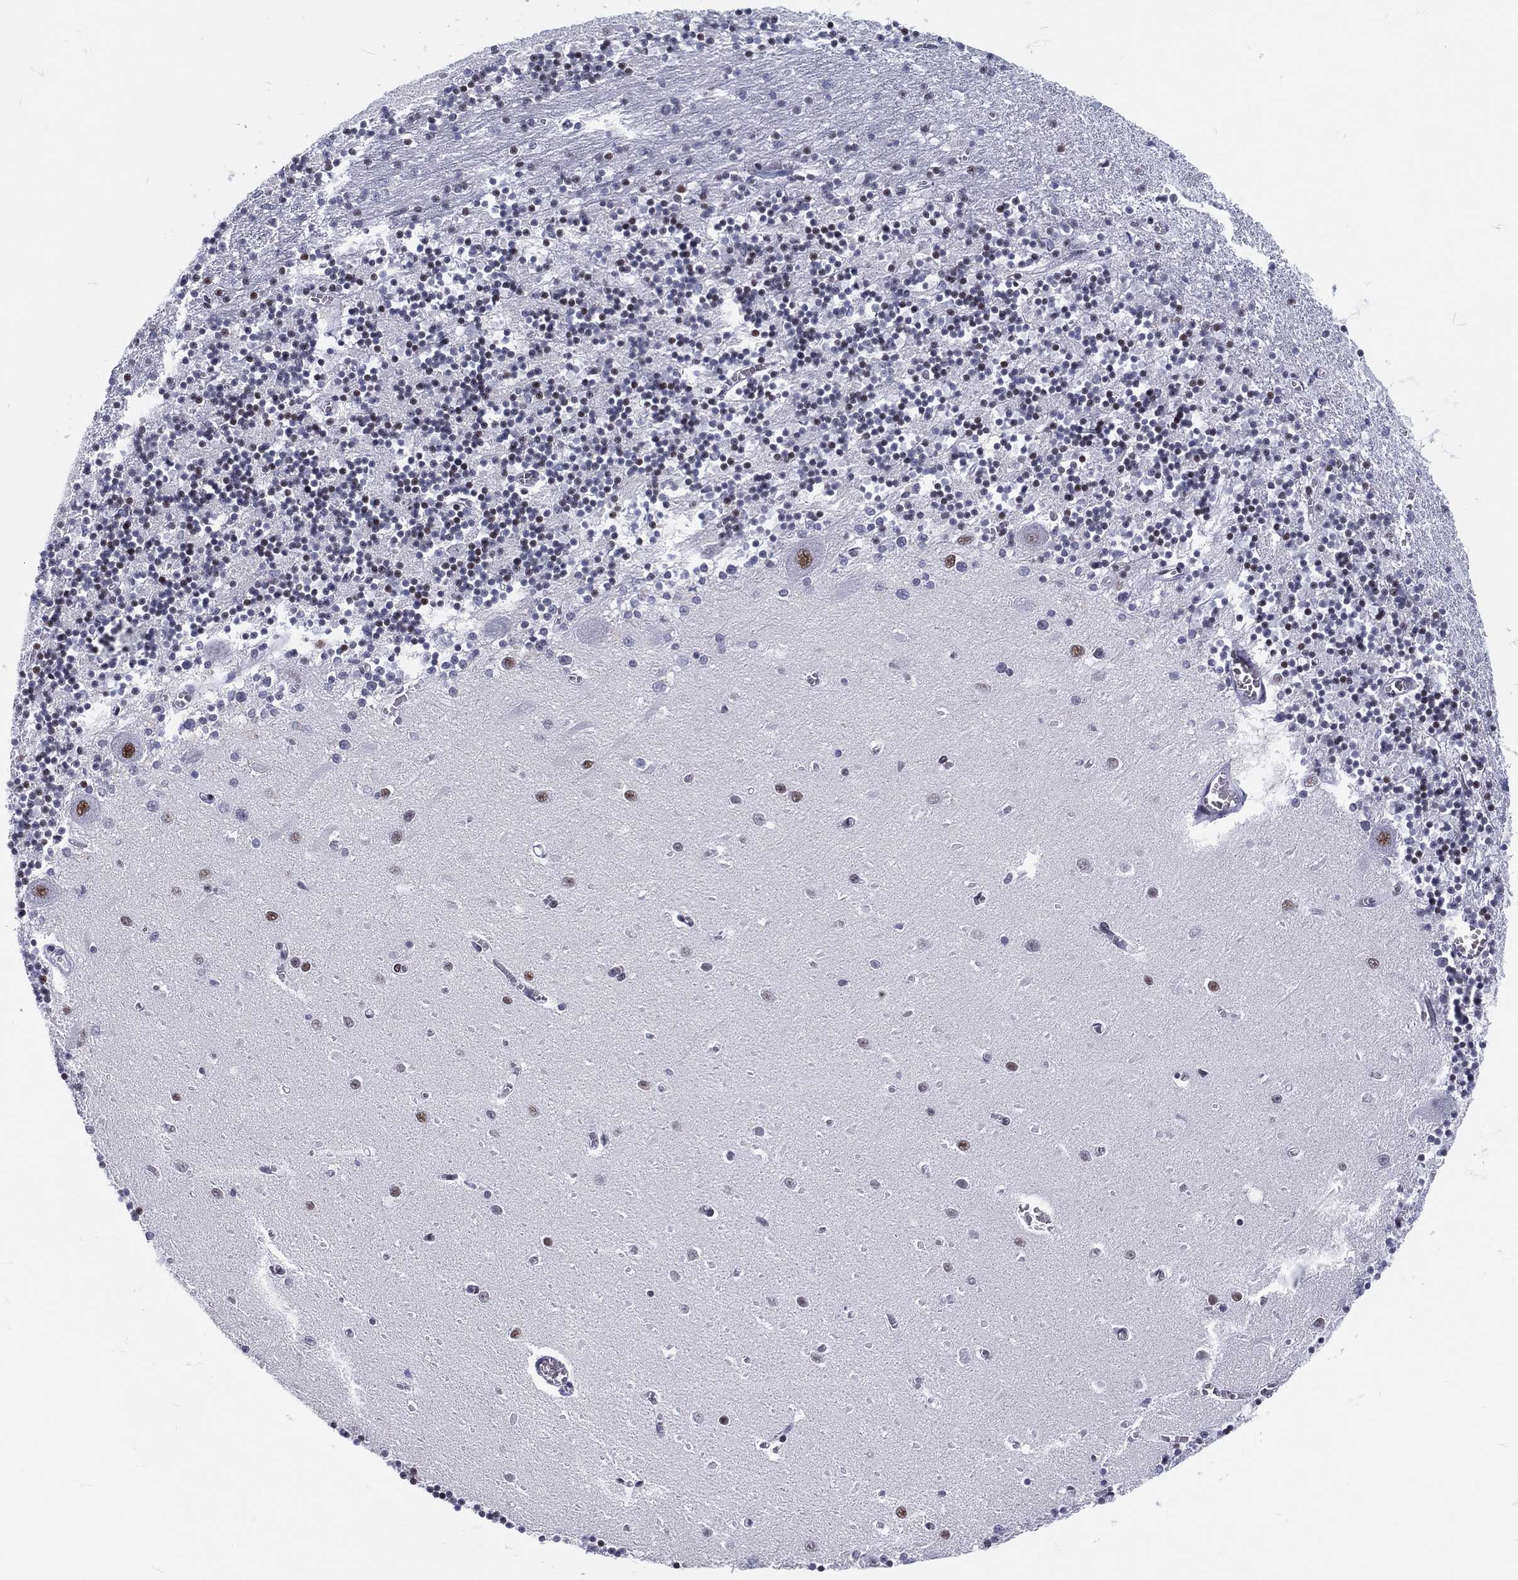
{"staining": {"intensity": "weak", "quantity": "25%-75%", "location": "nuclear"}, "tissue": "cerebellum", "cell_type": "Cells in granular layer", "image_type": "normal", "snomed": [{"axis": "morphology", "description": "Normal tissue, NOS"}, {"axis": "topography", "description": "Cerebellum"}], "caption": "An immunohistochemistry (IHC) image of benign tissue is shown. Protein staining in brown labels weak nuclear positivity in cerebellum within cells in granular layer. The staining was performed using DAB (3,3'-diaminobenzidine), with brown indicating positive protein expression. Nuclei are stained blue with hematoxylin.", "gene": "MAPK8IP1", "patient": {"sex": "female", "age": 64}}